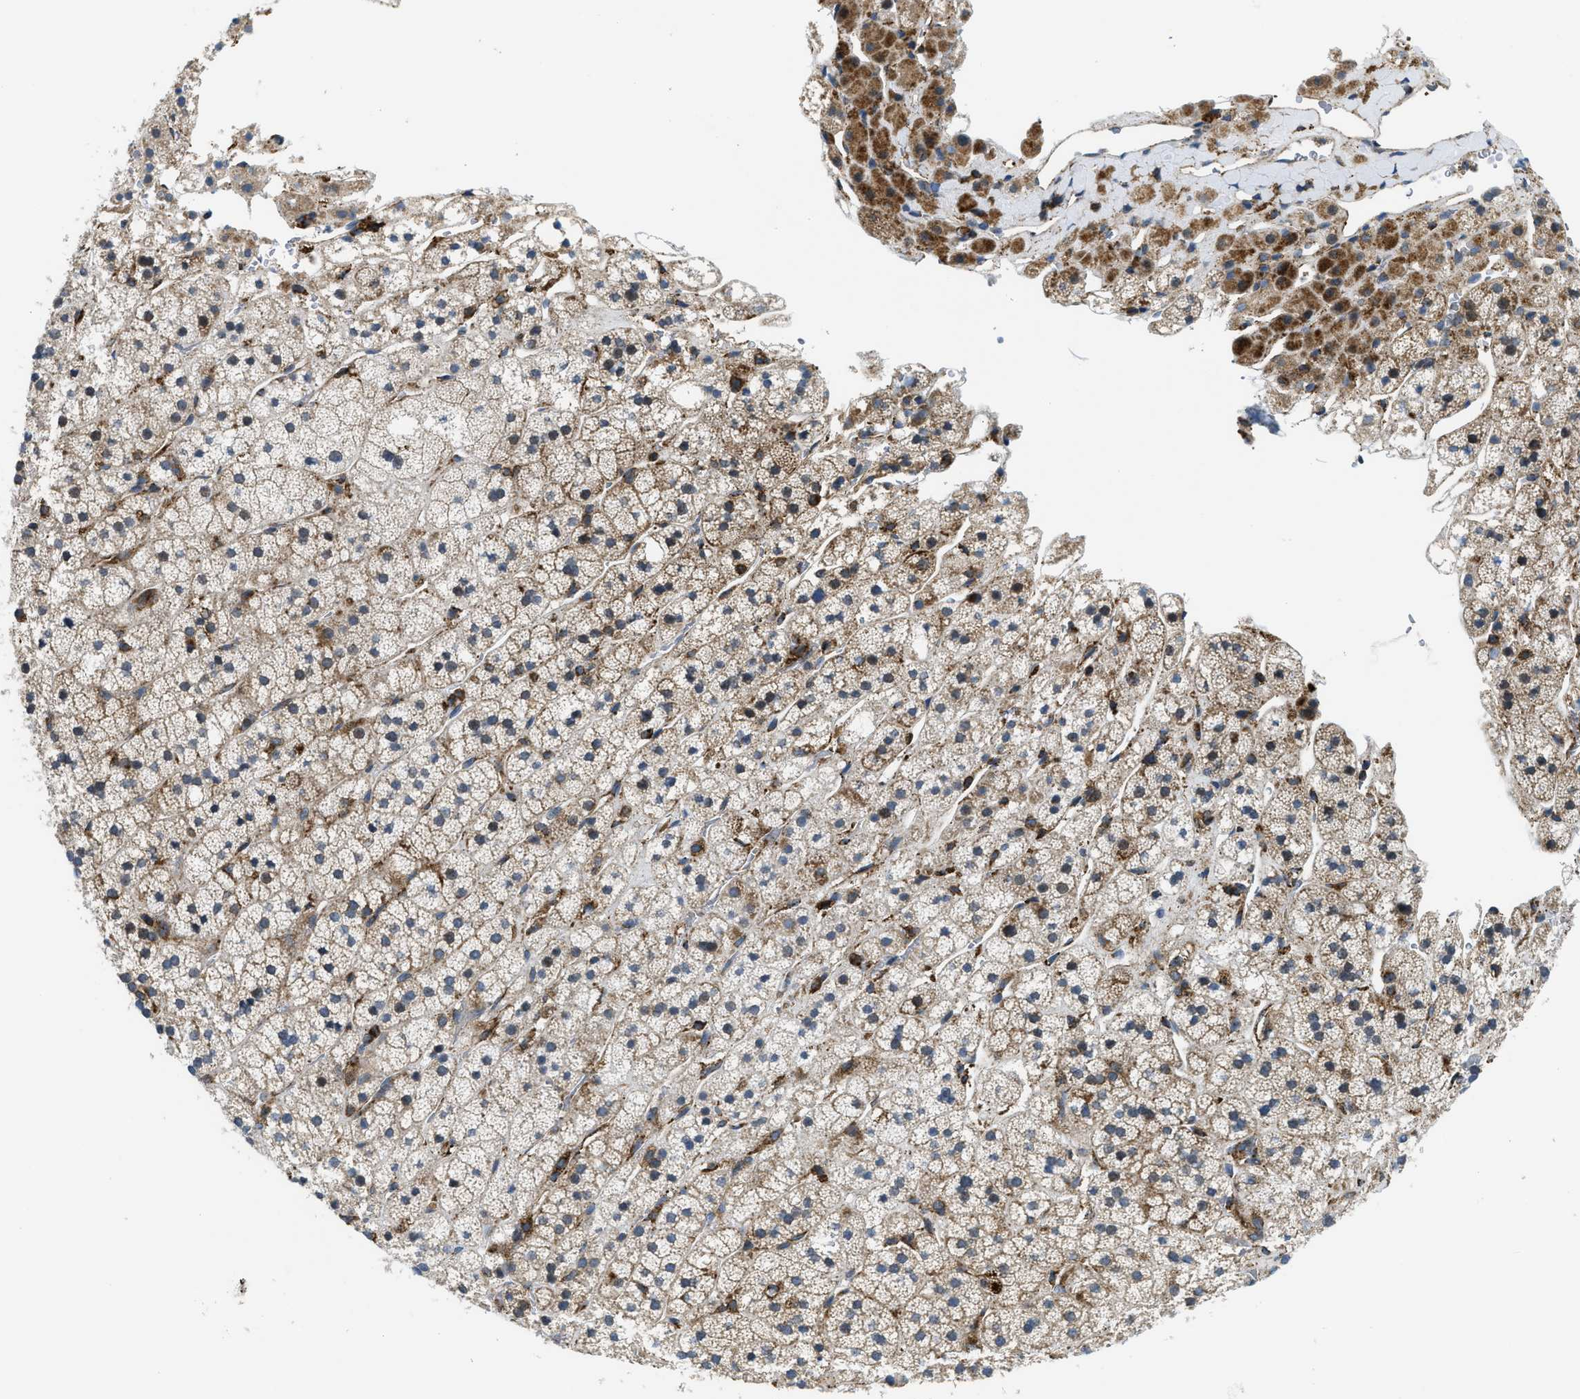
{"staining": {"intensity": "moderate", "quantity": ">75%", "location": "cytoplasmic/membranous"}, "tissue": "adrenal gland", "cell_type": "Glandular cells", "image_type": "normal", "snomed": [{"axis": "morphology", "description": "Normal tissue, NOS"}, {"axis": "topography", "description": "Adrenal gland"}], "caption": "An image showing moderate cytoplasmic/membranous expression in approximately >75% of glandular cells in unremarkable adrenal gland, as visualized by brown immunohistochemical staining.", "gene": "CSPG4", "patient": {"sex": "male", "age": 56}}